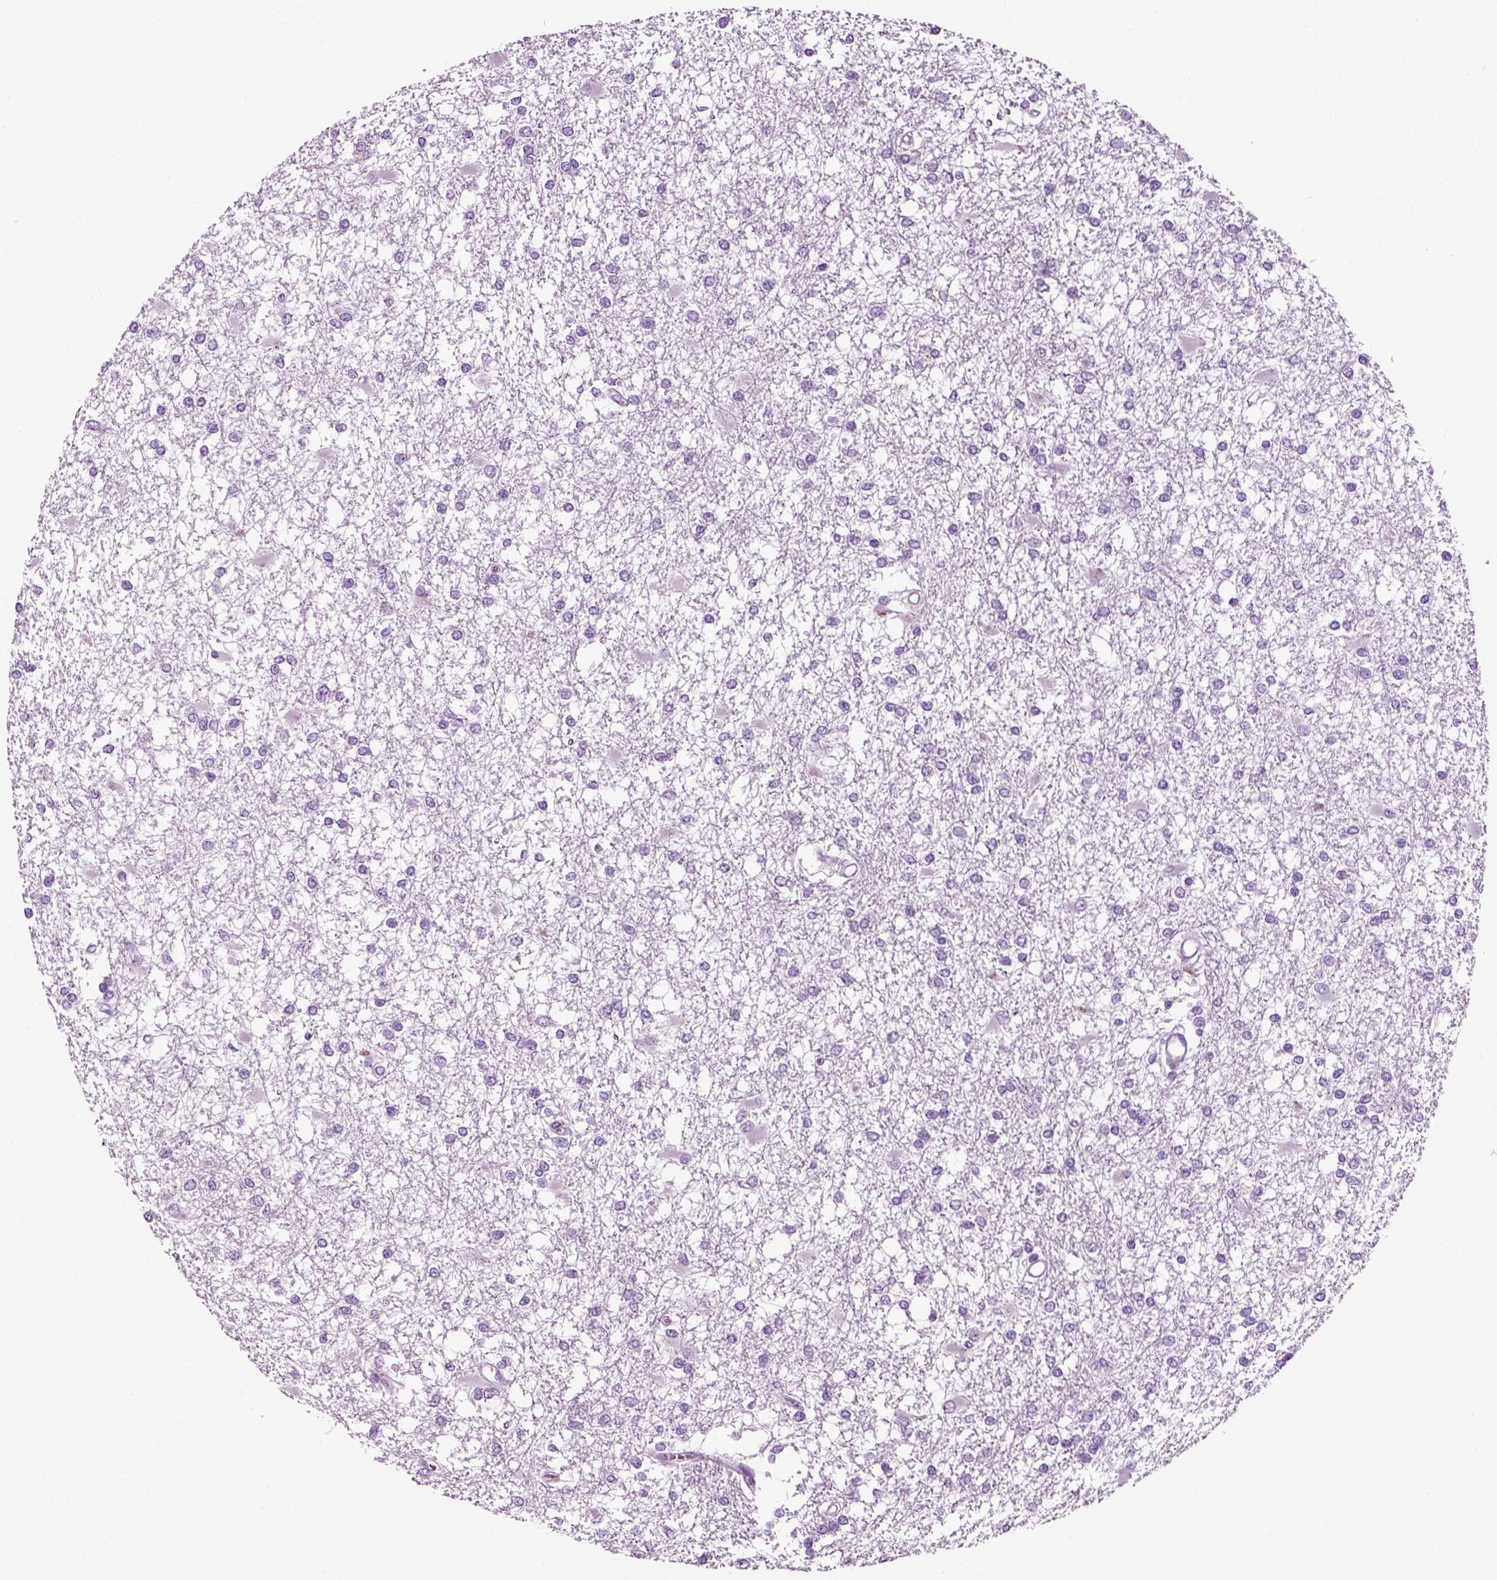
{"staining": {"intensity": "negative", "quantity": "none", "location": "none"}, "tissue": "glioma", "cell_type": "Tumor cells", "image_type": "cancer", "snomed": [{"axis": "morphology", "description": "Glioma, malignant, High grade"}, {"axis": "topography", "description": "Cerebral cortex"}], "caption": "Immunohistochemical staining of malignant high-grade glioma displays no significant expression in tumor cells.", "gene": "DNAH10", "patient": {"sex": "male", "age": 79}}